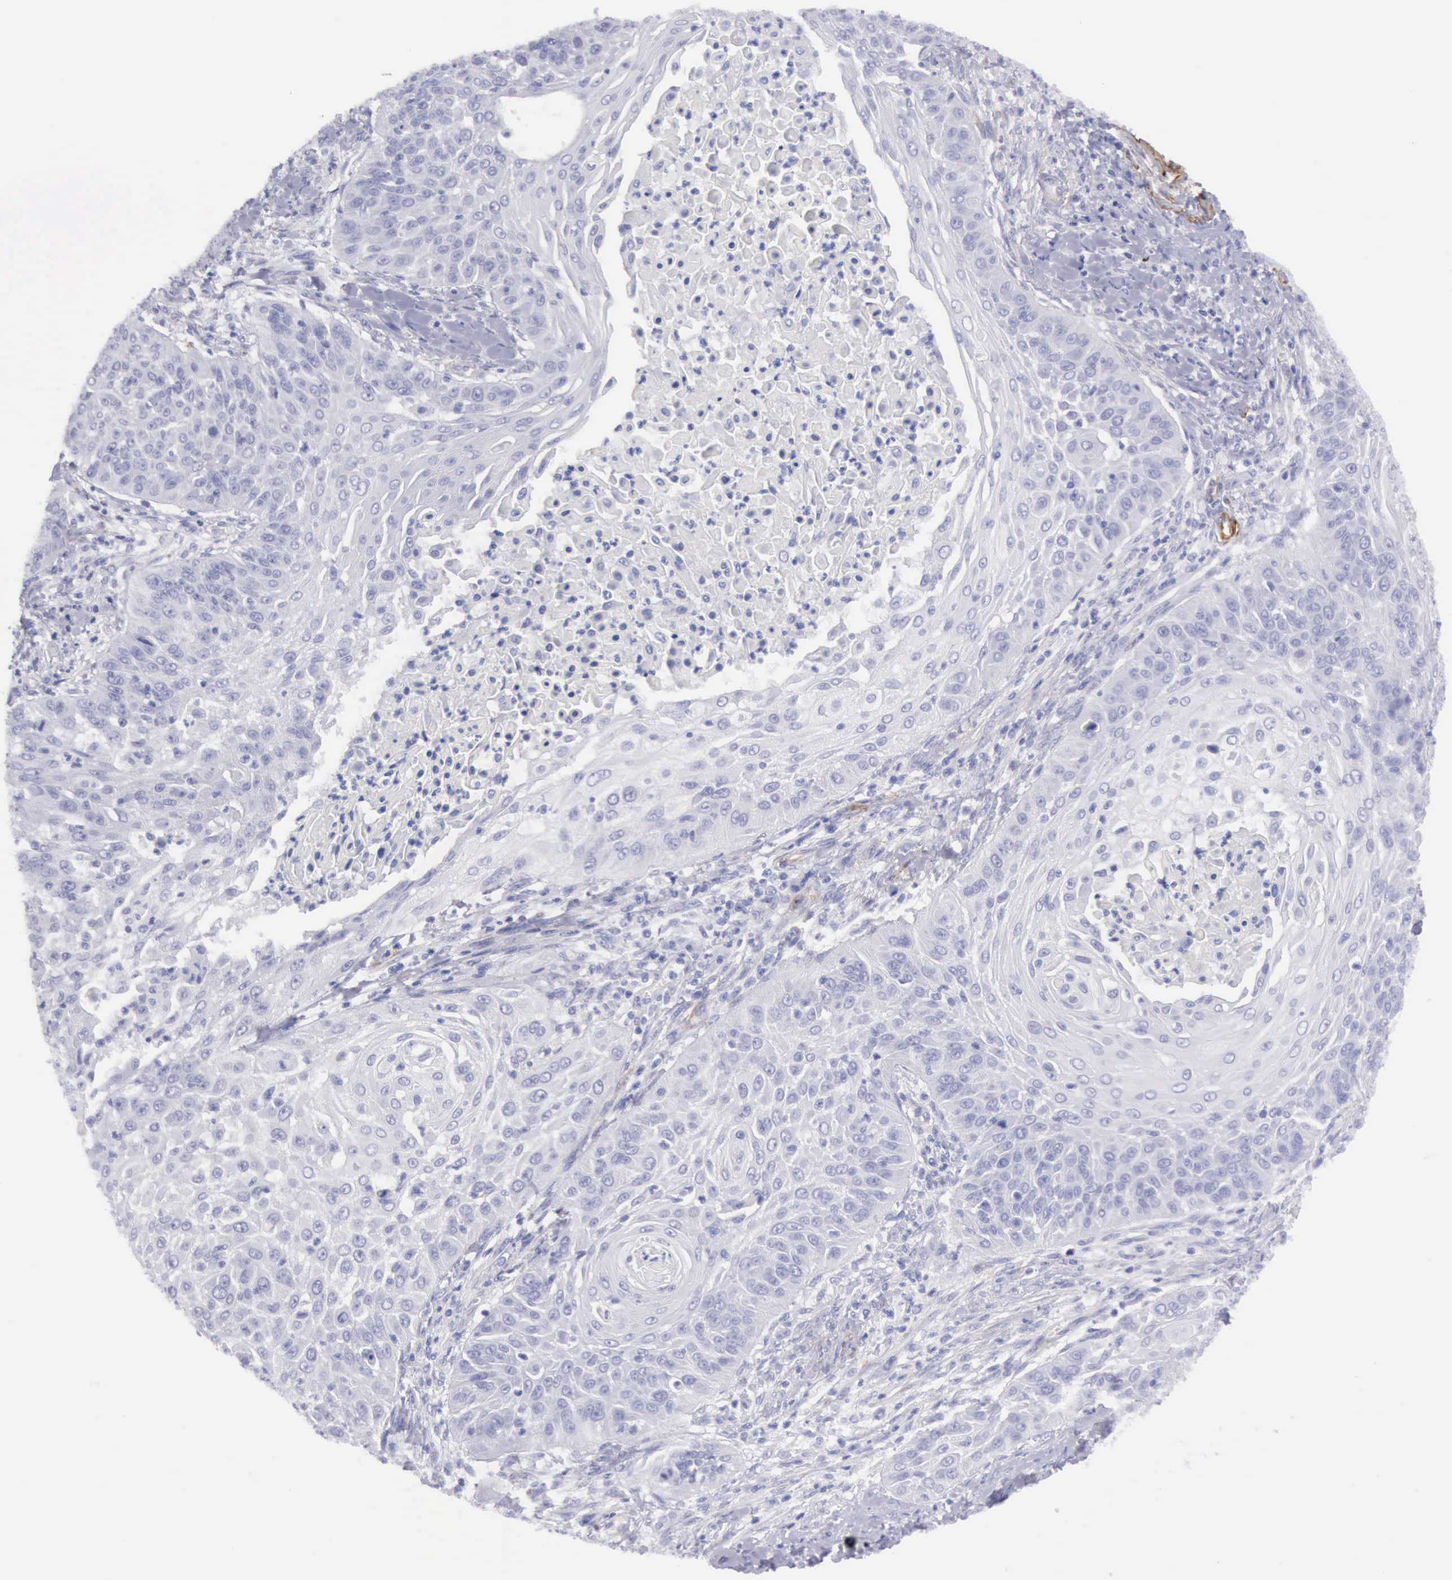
{"staining": {"intensity": "negative", "quantity": "none", "location": "none"}, "tissue": "cervical cancer", "cell_type": "Tumor cells", "image_type": "cancer", "snomed": [{"axis": "morphology", "description": "Squamous cell carcinoma, NOS"}, {"axis": "topography", "description": "Cervix"}], "caption": "A high-resolution micrograph shows immunohistochemistry staining of cervical cancer, which displays no significant positivity in tumor cells. (DAB (3,3'-diaminobenzidine) IHC visualized using brightfield microscopy, high magnification).", "gene": "AOC3", "patient": {"sex": "female", "age": 64}}